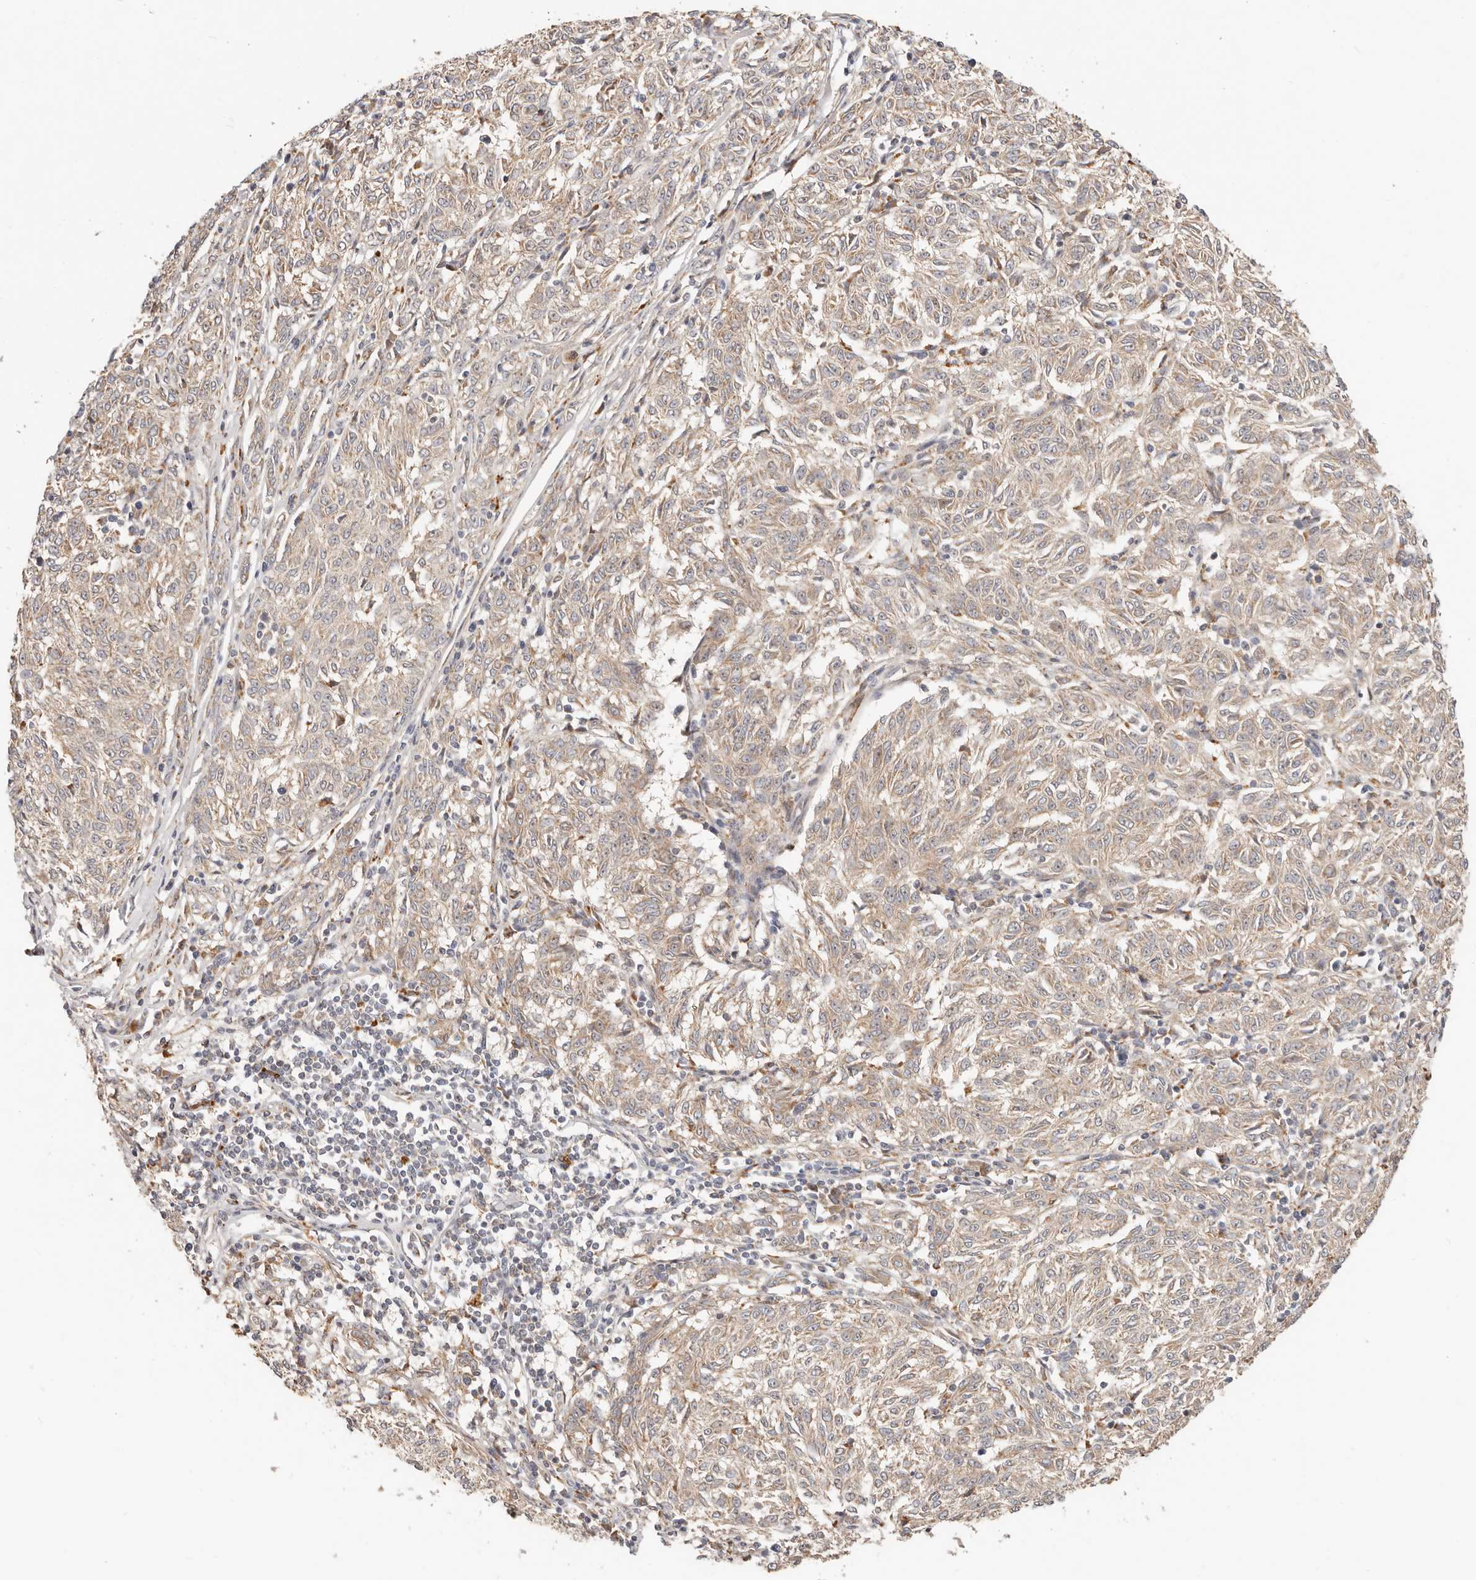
{"staining": {"intensity": "weak", "quantity": "<25%", "location": "cytoplasmic/membranous"}, "tissue": "melanoma", "cell_type": "Tumor cells", "image_type": "cancer", "snomed": [{"axis": "morphology", "description": "Malignant melanoma, NOS"}, {"axis": "topography", "description": "Skin"}], "caption": "Immunohistochemistry of human melanoma reveals no positivity in tumor cells.", "gene": "ZRANB1", "patient": {"sex": "female", "age": 72}}